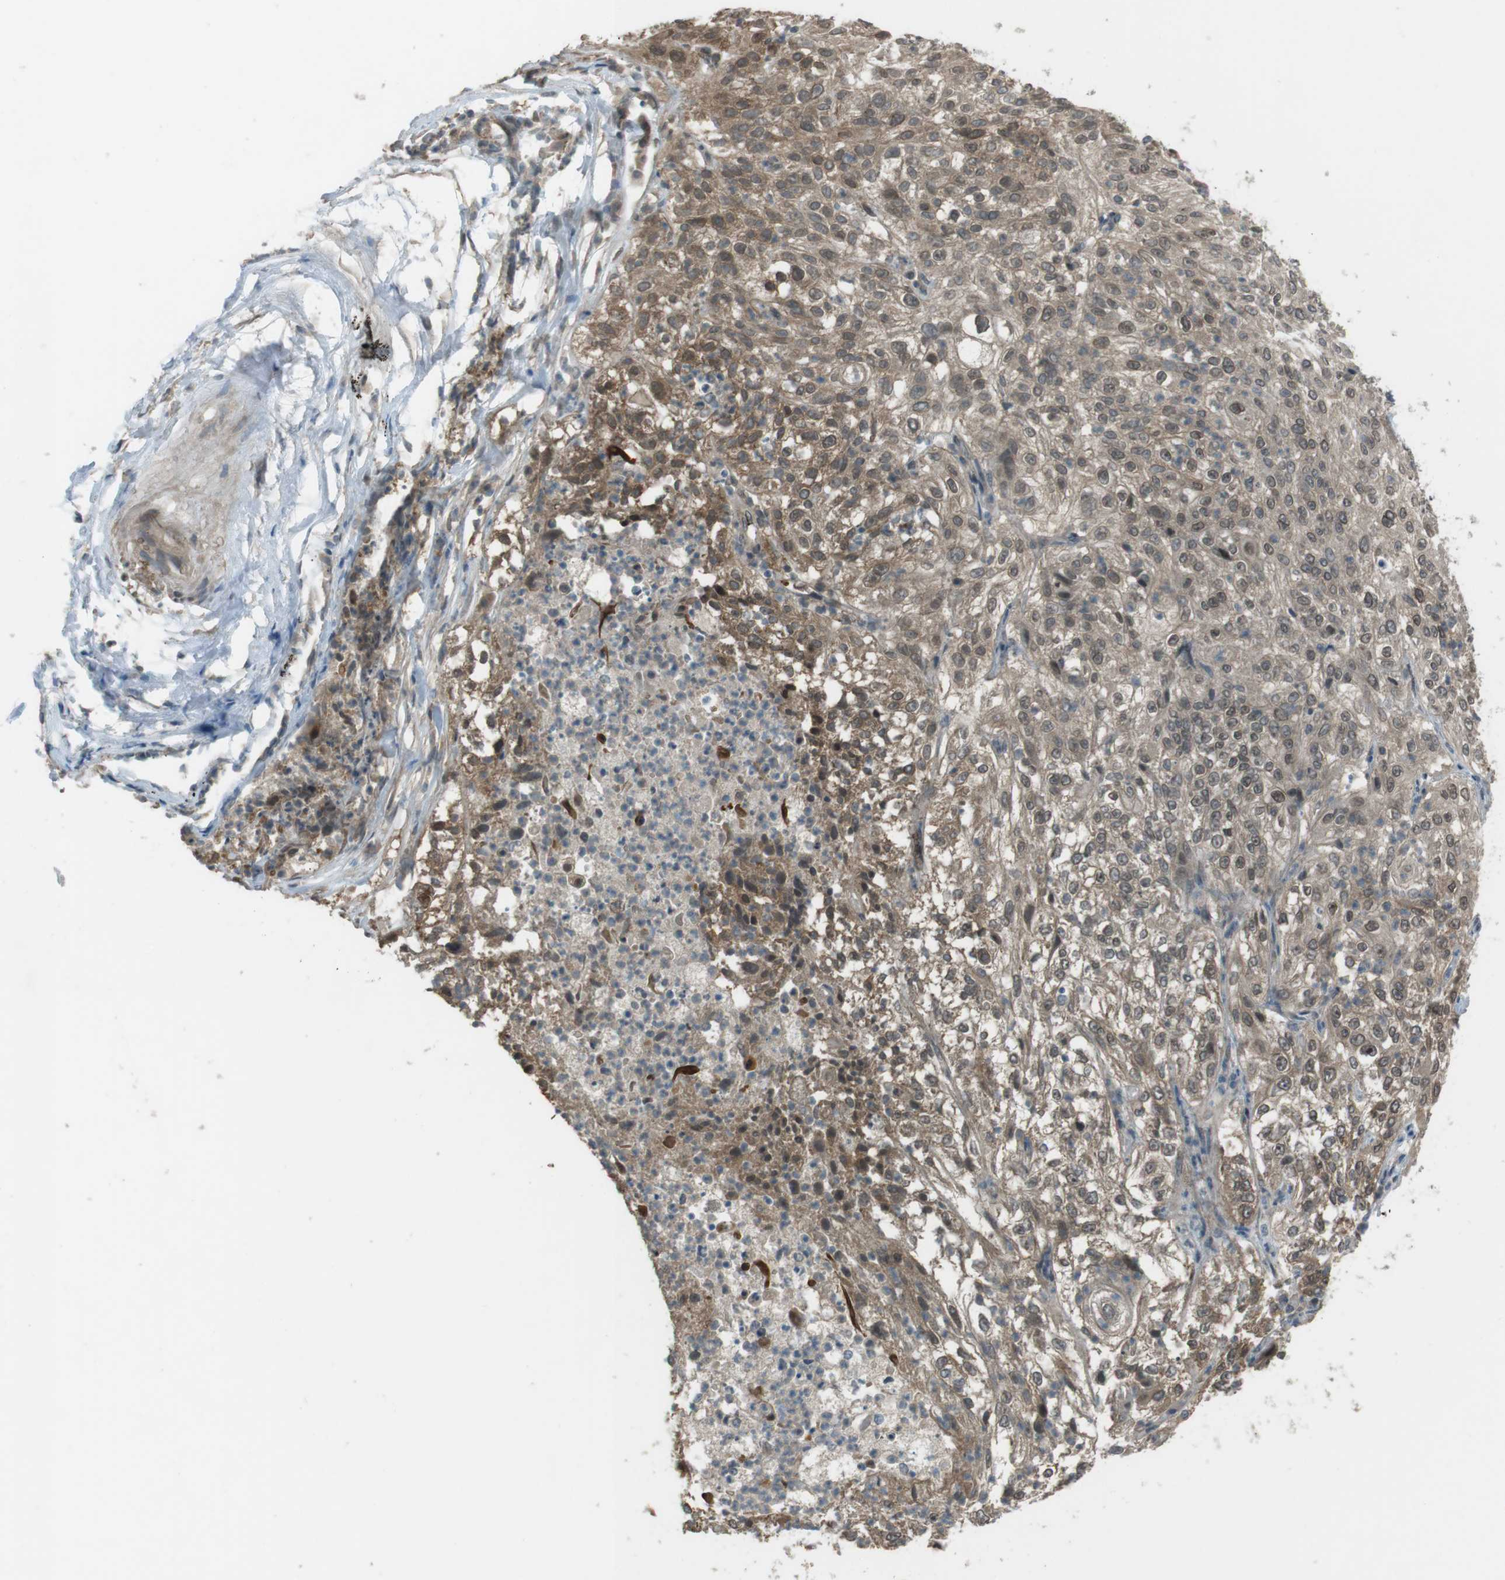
{"staining": {"intensity": "moderate", "quantity": ">75%", "location": "cytoplasmic/membranous,nuclear"}, "tissue": "lung cancer", "cell_type": "Tumor cells", "image_type": "cancer", "snomed": [{"axis": "morphology", "description": "Inflammation, NOS"}, {"axis": "morphology", "description": "Squamous cell carcinoma, NOS"}, {"axis": "topography", "description": "Lymph node"}, {"axis": "topography", "description": "Soft tissue"}, {"axis": "topography", "description": "Lung"}], "caption": "The photomicrograph displays a brown stain indicating the presence of a protein in the cytoplasmic/membranous and nuclear of tumor cells in lung cancer (squamous cell carcinoma).", "gene": "SLITRK5", "patient": {"sex": "male", "age": 66}}